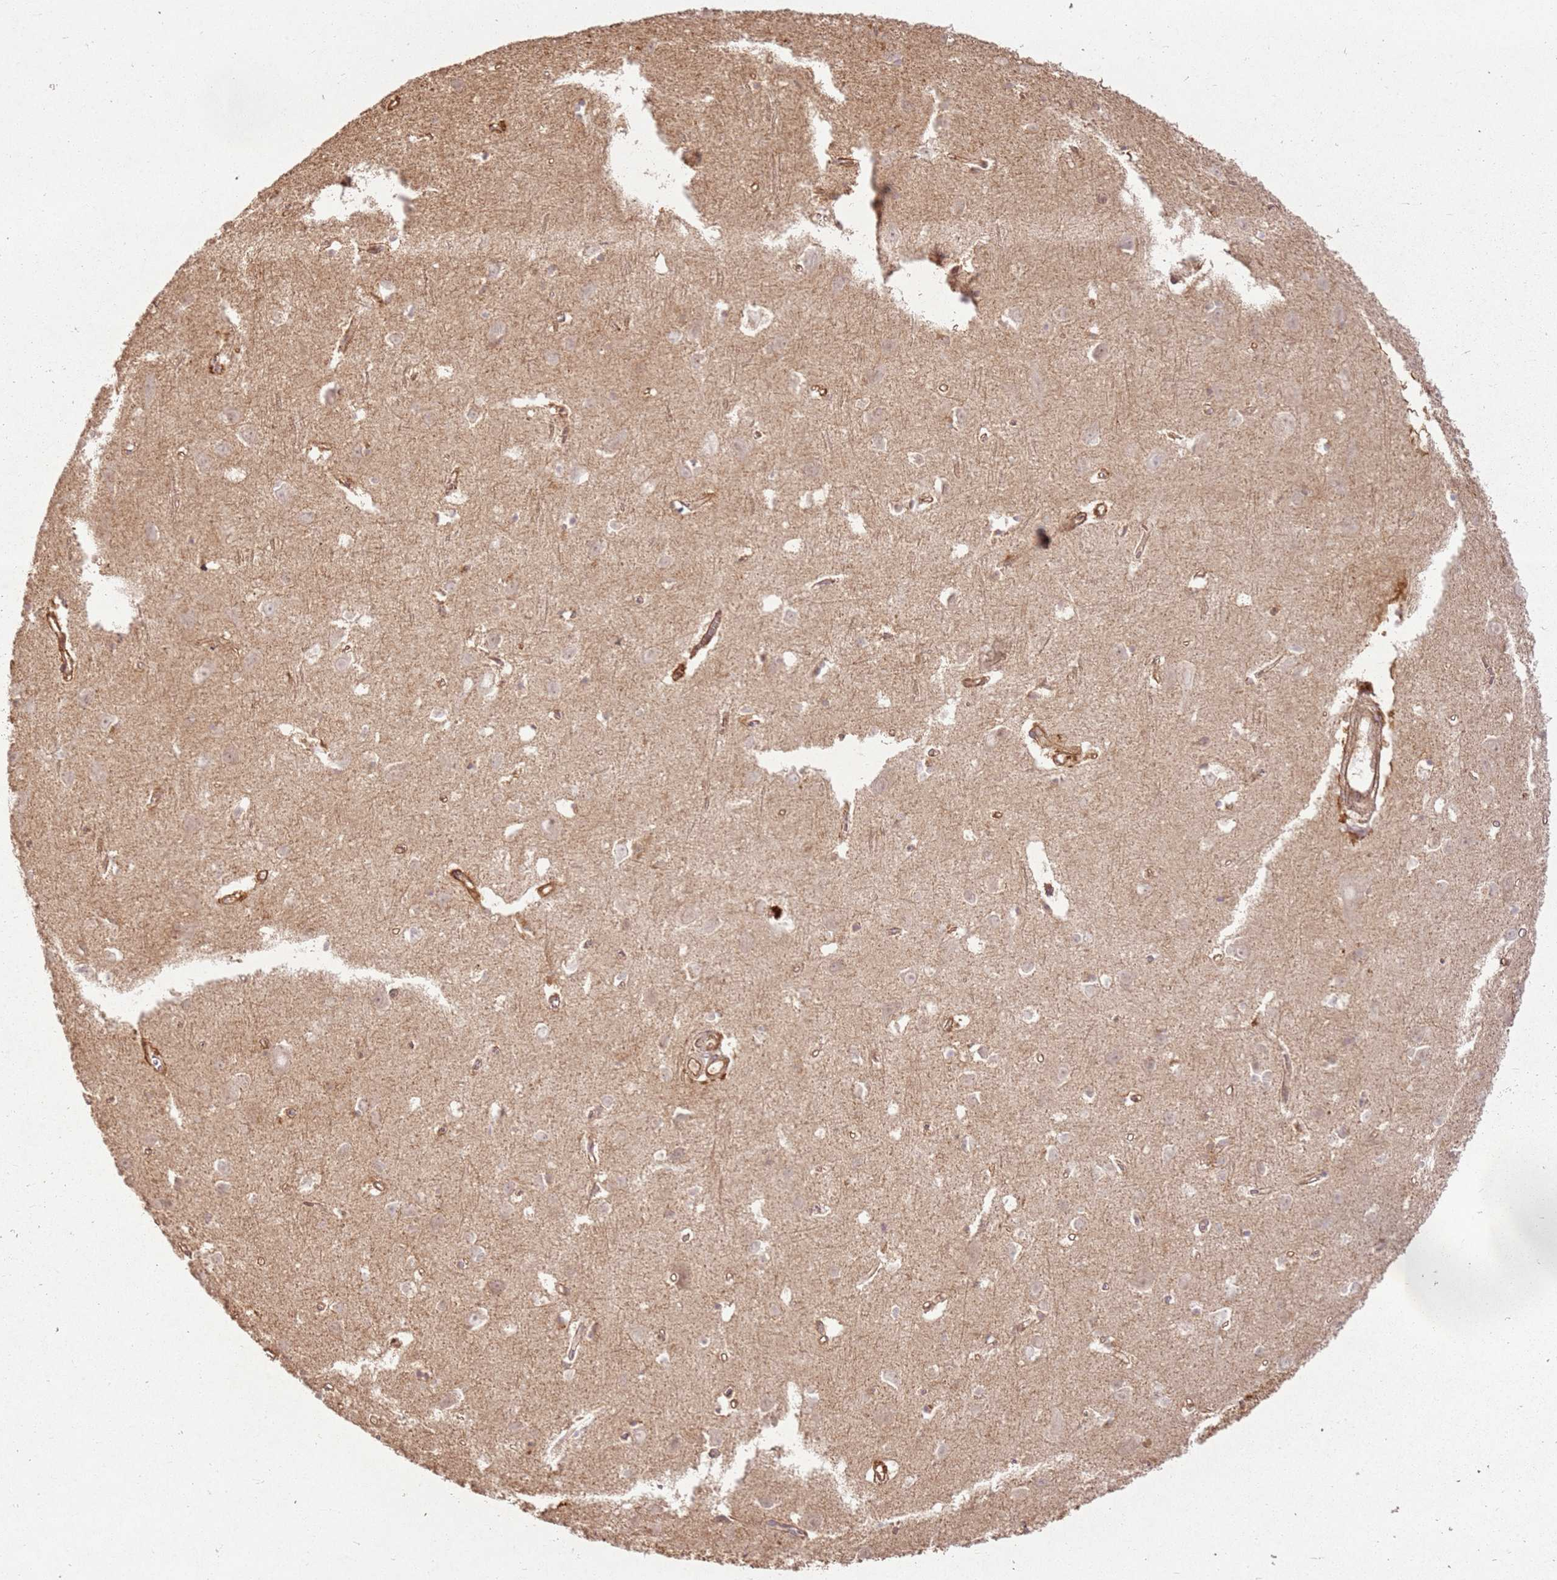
{"staining": {"intensity": "moderate", "quantity": ">75%", "location": "cytoplasmic/membranous"}, "tissue": "cerebral cortex", "cell_type": "Endothelial cells", "image_type": "normal", "snomed": [{"axis": "morphology", "description": "Normal tissue, NOS"}, {"axis": "topography", "description": "Cerebral cortex"}], "caption": "An image showing moderate cytoplasmic/membranous staining in approximately >75% of endothelial cells in benign cerebral cortex, as visualized by brown immunohistochemical staining.", "gene": "ZNF776", "patient": {"sex": "female", "age": 64}}